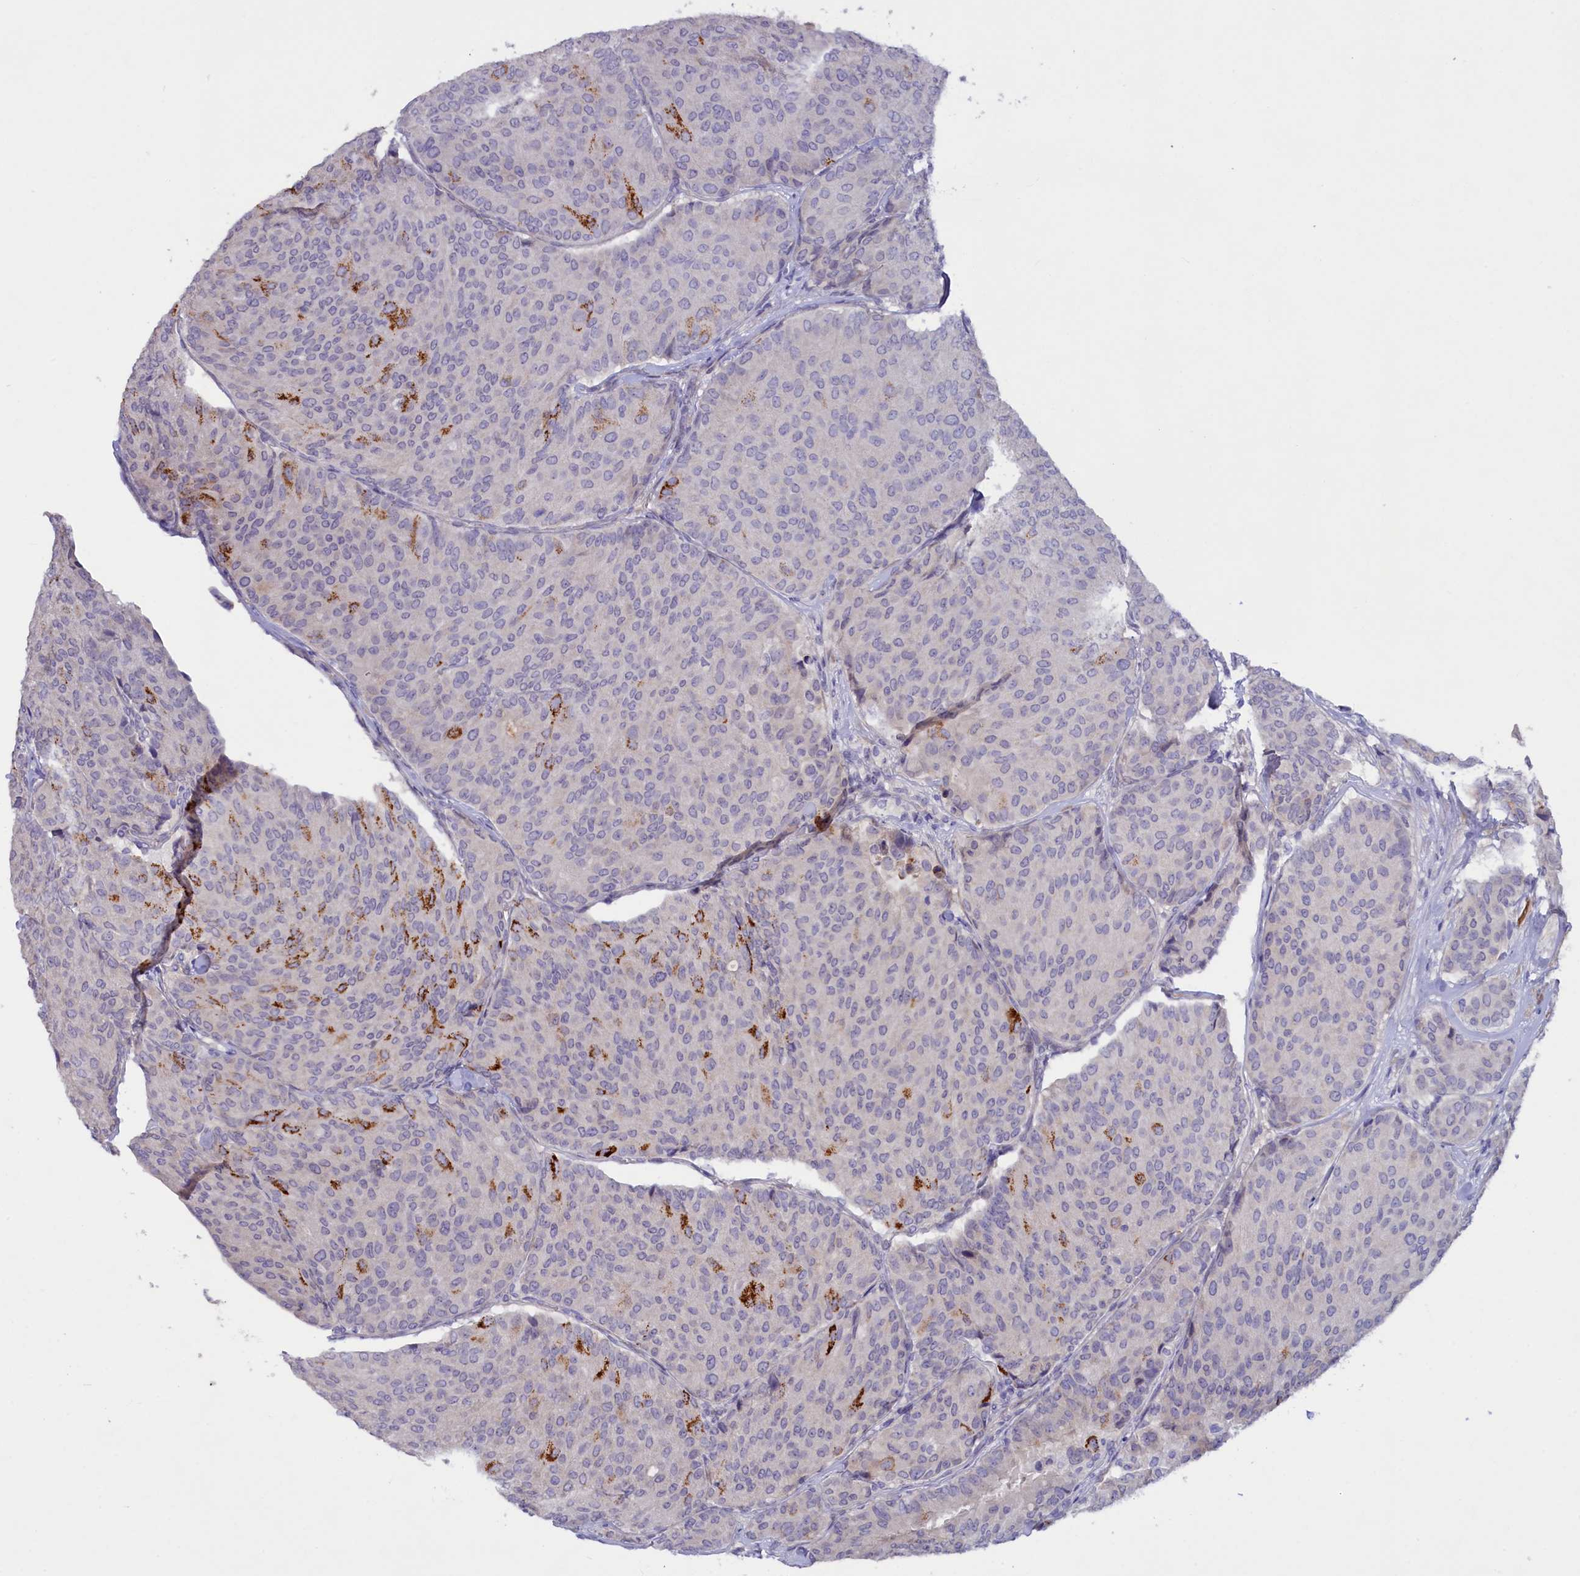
{"staining": {"intensity": "moderate", "quantity": "<25%", "location": "cytoplasmic/membranous"}, "tissue": "breast cancer", "cell_type": "Tumor cells", "image_type": "cancer", "snomed": [{"axis": "morphology", "description": "Duct carcinoma"}, {"axis": "topography", "description": "Breast"}], "caption": "Human infiltrating ductal carcinoma (breast) stained with a brown dye exhibits moderate cytoplasmic/membranous positive expression in approximately <25% of tumor cells.", "gene": "ZSWIM4", "patient": {"sex": "female", "age": 75}}